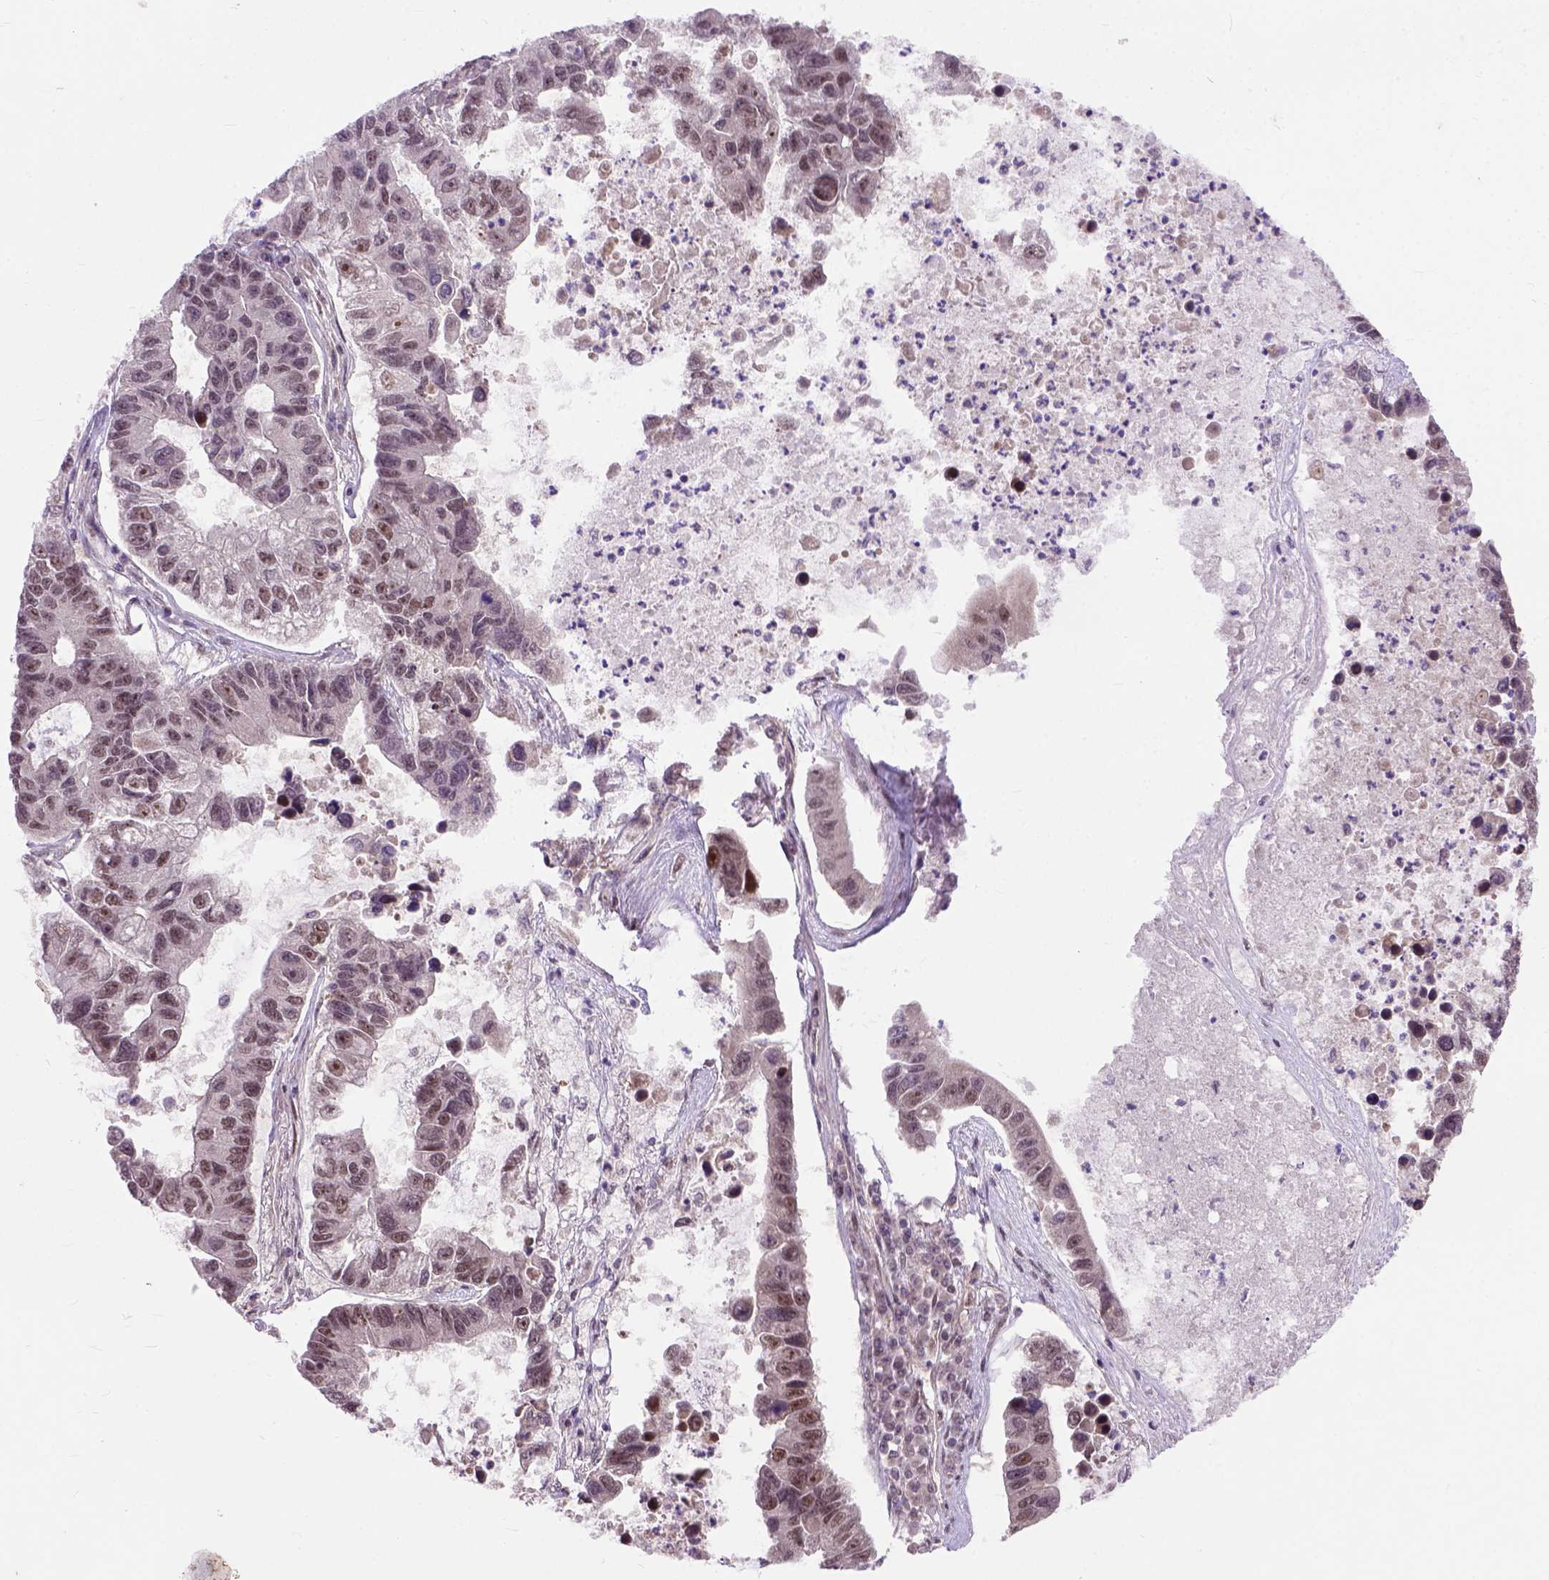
{"staining": {"intensity": "moderate", "quantity": "25%-75%", "location": "nuclear"}, "tissue": "lung cancer", "cell_type": "Tumor cells", "image_type": "cancer", "snomed": [{"axis": "morphology", "description": "Adenocarcinoma, NOS"}, {"axis": "topography", "description": "Bronchus"}, {"axis": "topography", "description": "Lung"}], "caption": "Immunohistochemical staining of adenocarcinoma (lung) shows medium levels of moderate nuclear staining in approximately 25%-75% of tumor cells.", "gene": "ZNF630", "patient": {"sex": "female", "age": 51}}